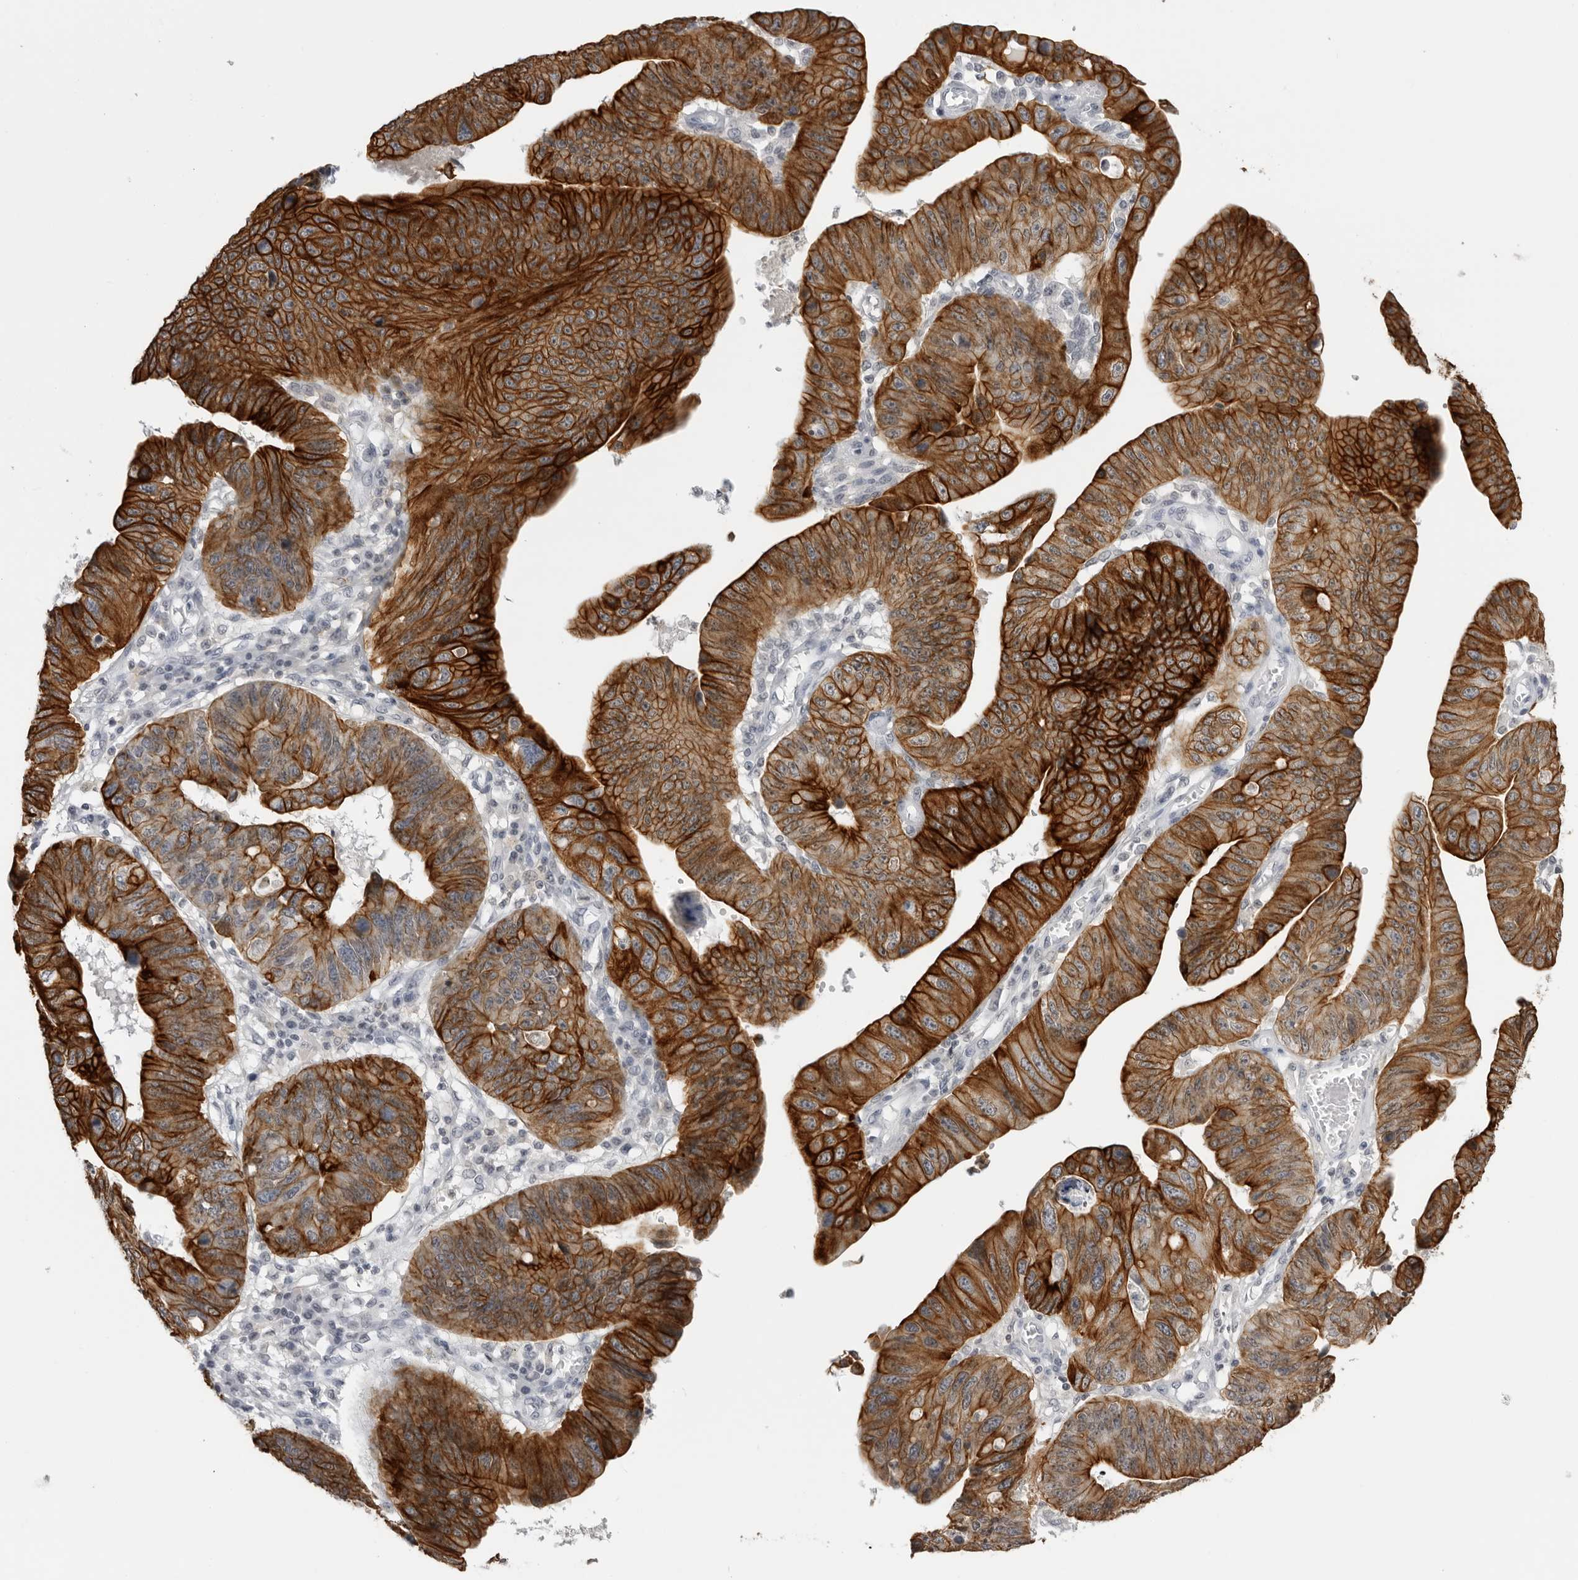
{"staining": {"intensity": "strong", "quantity": ">75%", "location": "cytoplasmic/membranous"}, "tissue": "stomach cancer", "cell_type": "Tumor cells", "image_type": "cancer", "snomed": [{"axis": "morphology", "description": "Adenocarcinoma, NOS"}, {"axis": "topography", "description": "Stomach"}], "caption": "IHC staining of adenocarcinoma (stomach), which demonstrates high levels of strong cytoplasmic/membranous staining in about >75% of tumor cells indicating strong cytoplasmic/membranous protein positivity. The staining was performed using DAB (brown) for protein detection and nuclei were counterstained in hematoxylin (blue).", "gene": "SERPINF2", "patient": {"sex": "male", "age": 59}}